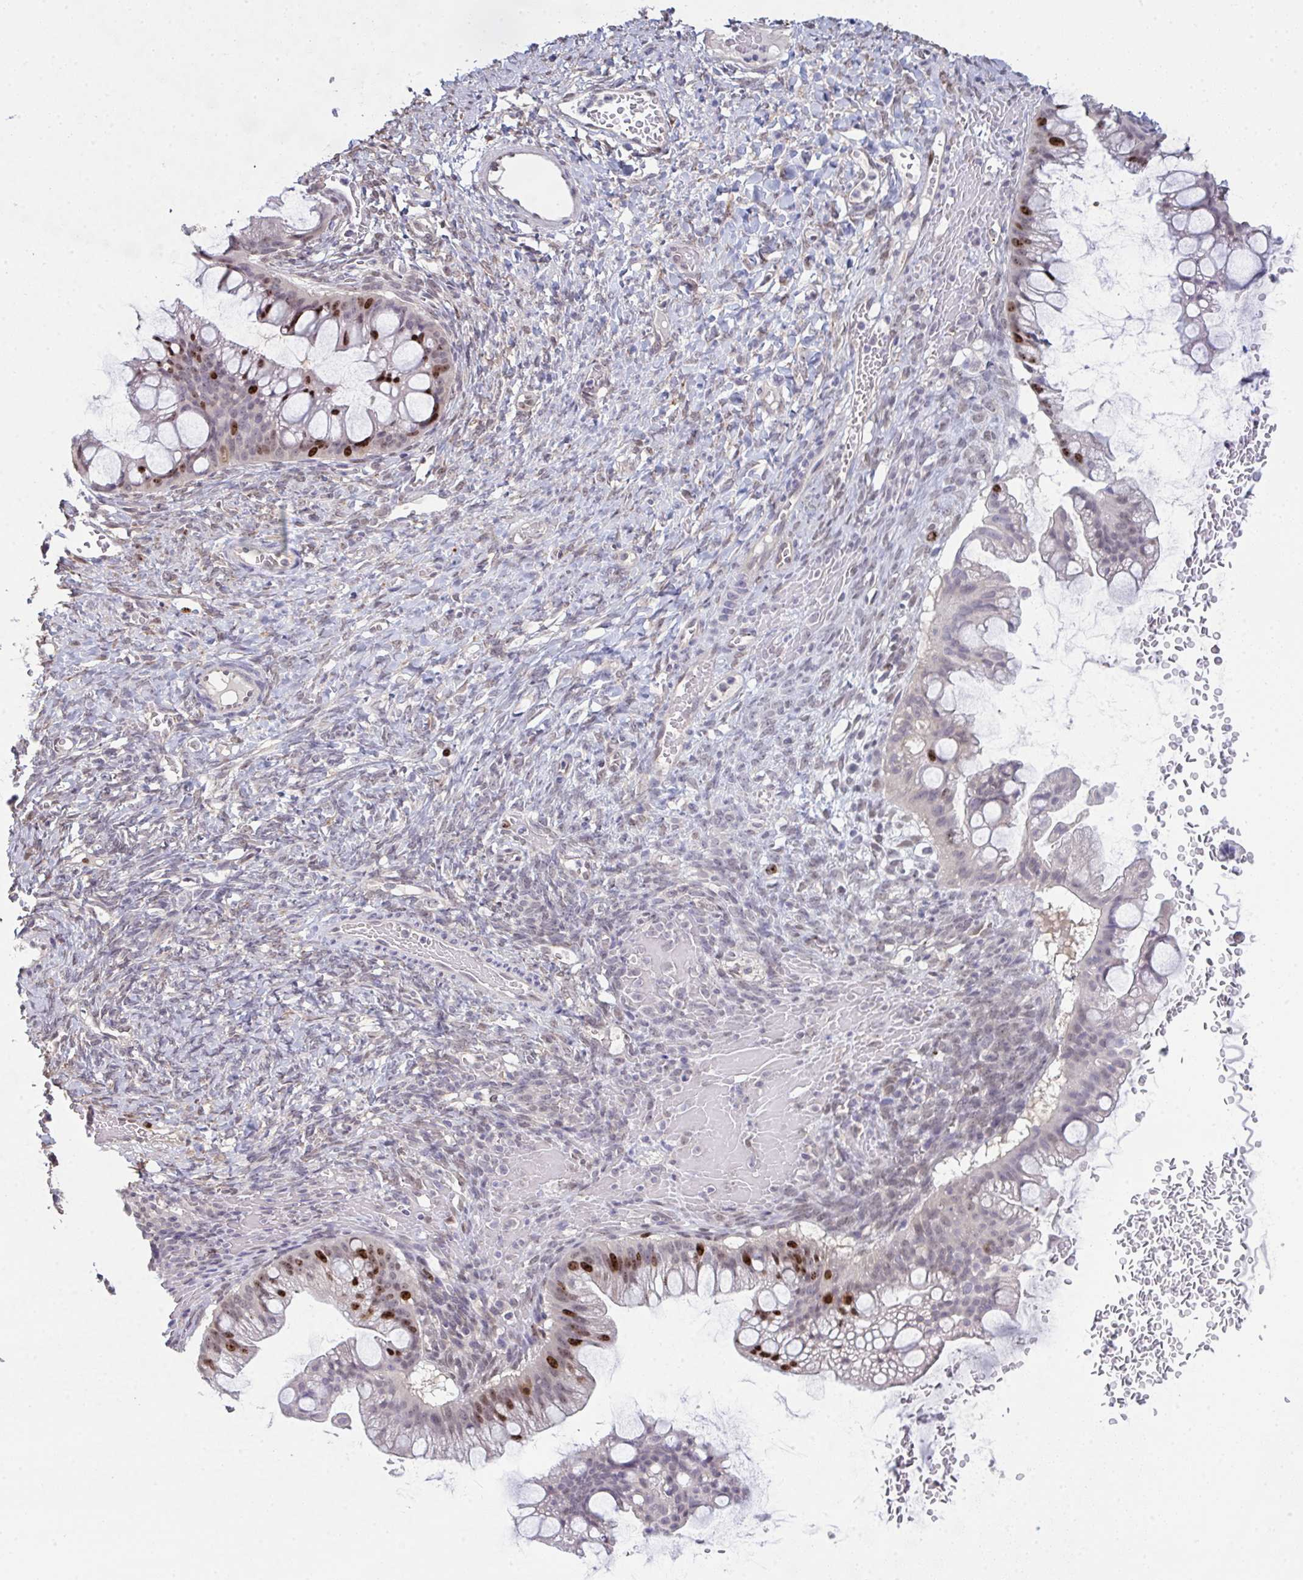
{"staining": {"intensity": "strong", "quantity": "<25%", "location": "nuclear"}, "tissue": "ovarian cancer", "cell_type": "Tumor cells", "image_type": "cancer", "snomed": [{"axis": "morphology", "description": "Cystadenocarcinoma, mucinous, NOS"}, {"axis": "topography", "description": "Ovary"}], "caption": "Immunohistochemical staining of human ovarian cancer (mucinous cystadenocarcinoma) reveals strong nuclear protein positivity in approximately <25% of tumor cells.", "gene": "SETD7", "patient": {"sex": "female", "age": 73}}